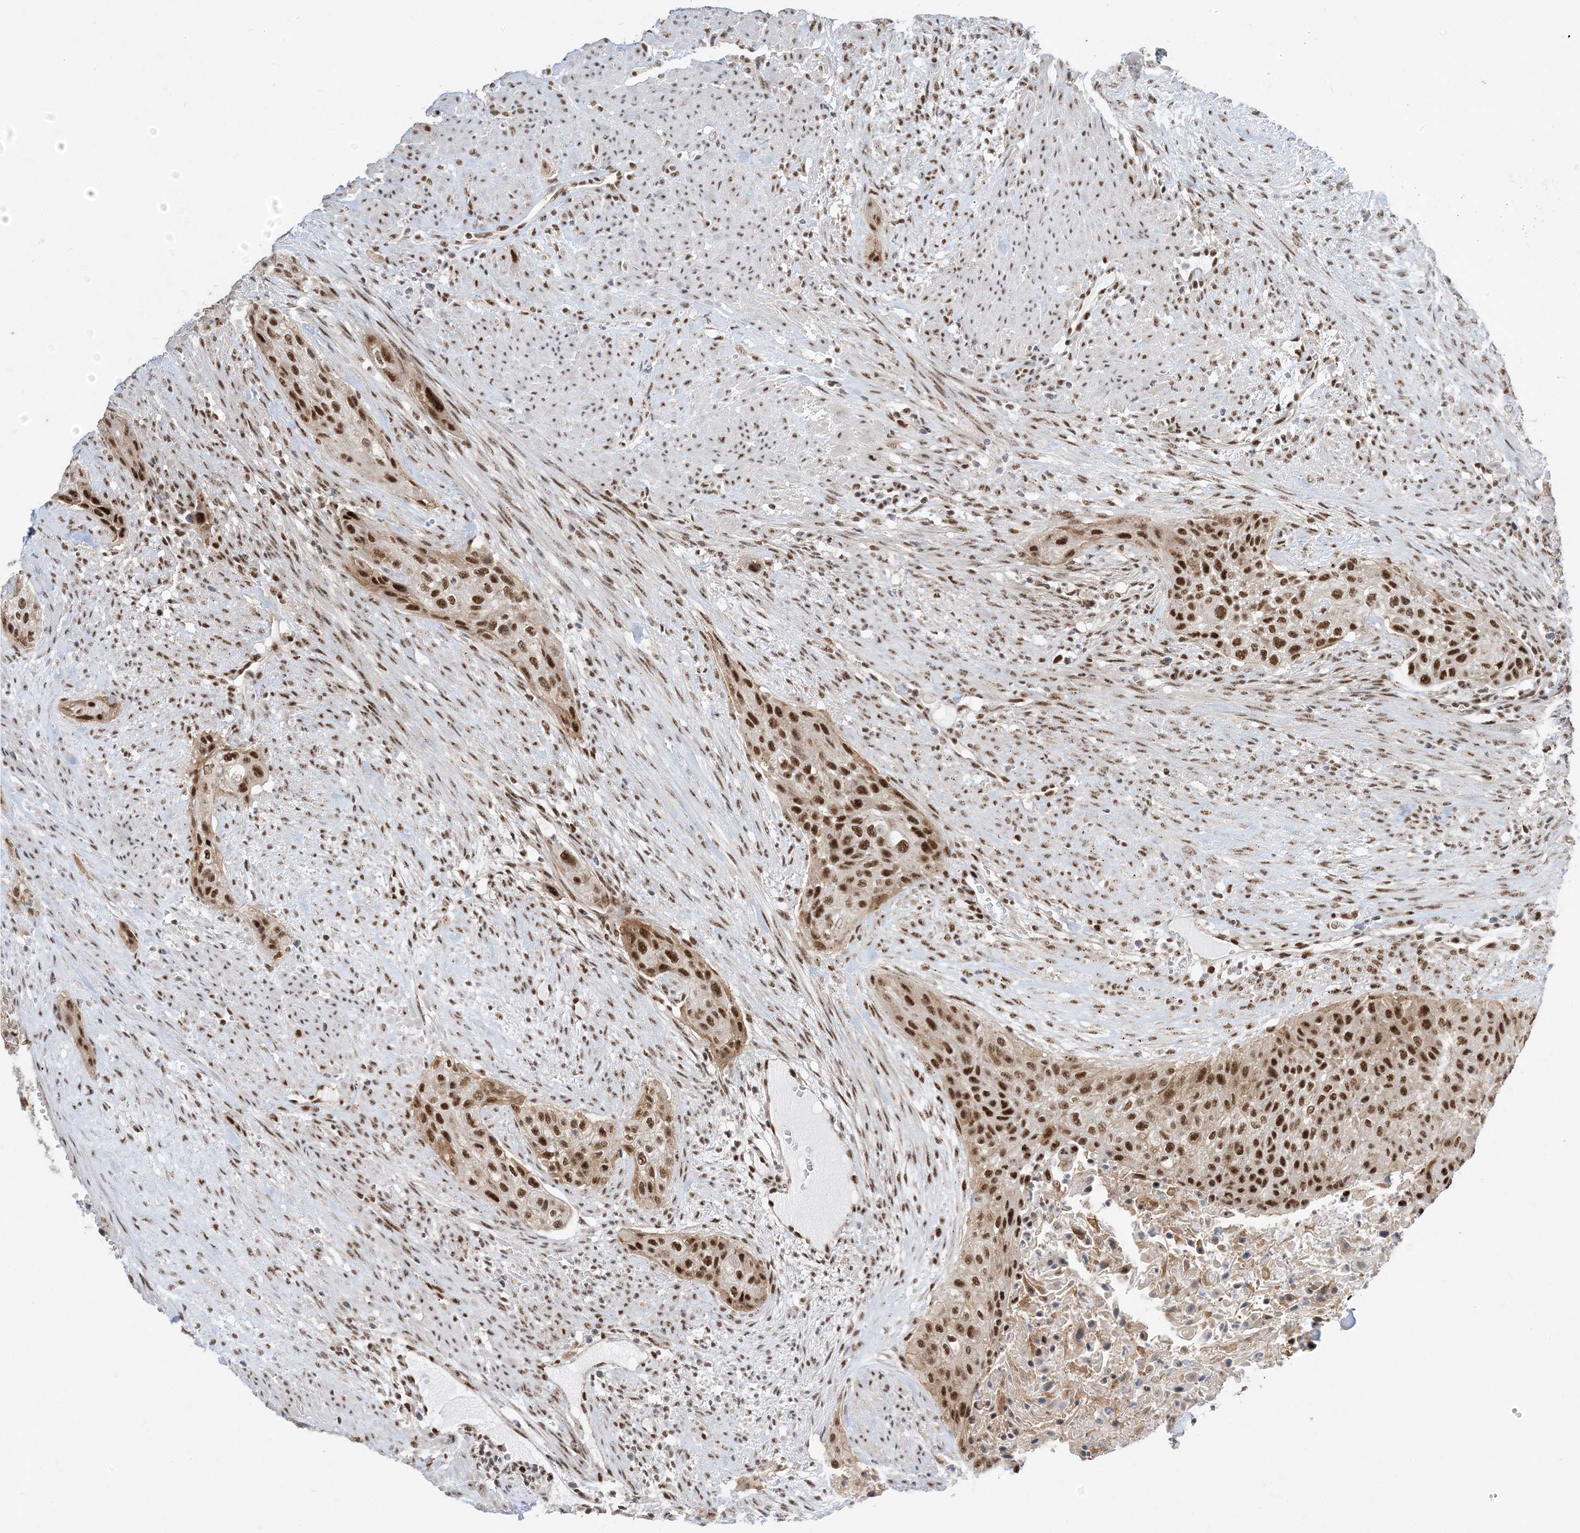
{"staining": {"intensity": "strong", "quantity": ">75%", "location": "nuclear"}, "tissue": "urothelial cancer", "cell_type": "Tumor cells", "image_type": "cancer", "snomed": [{"axis": "morphology", "description": "Urothelial carcinoma, High grade"}, {"axis": "topography", "description": "Urinary bladder"}], "caption": "Immunohistochemistry (IHC) of urothelial cancer displays high levels of strong nuclear positivity in approximately >75% of tumor cells.", "gene": "SF3A3", "patient": {"sex": "male", "age": 35}}